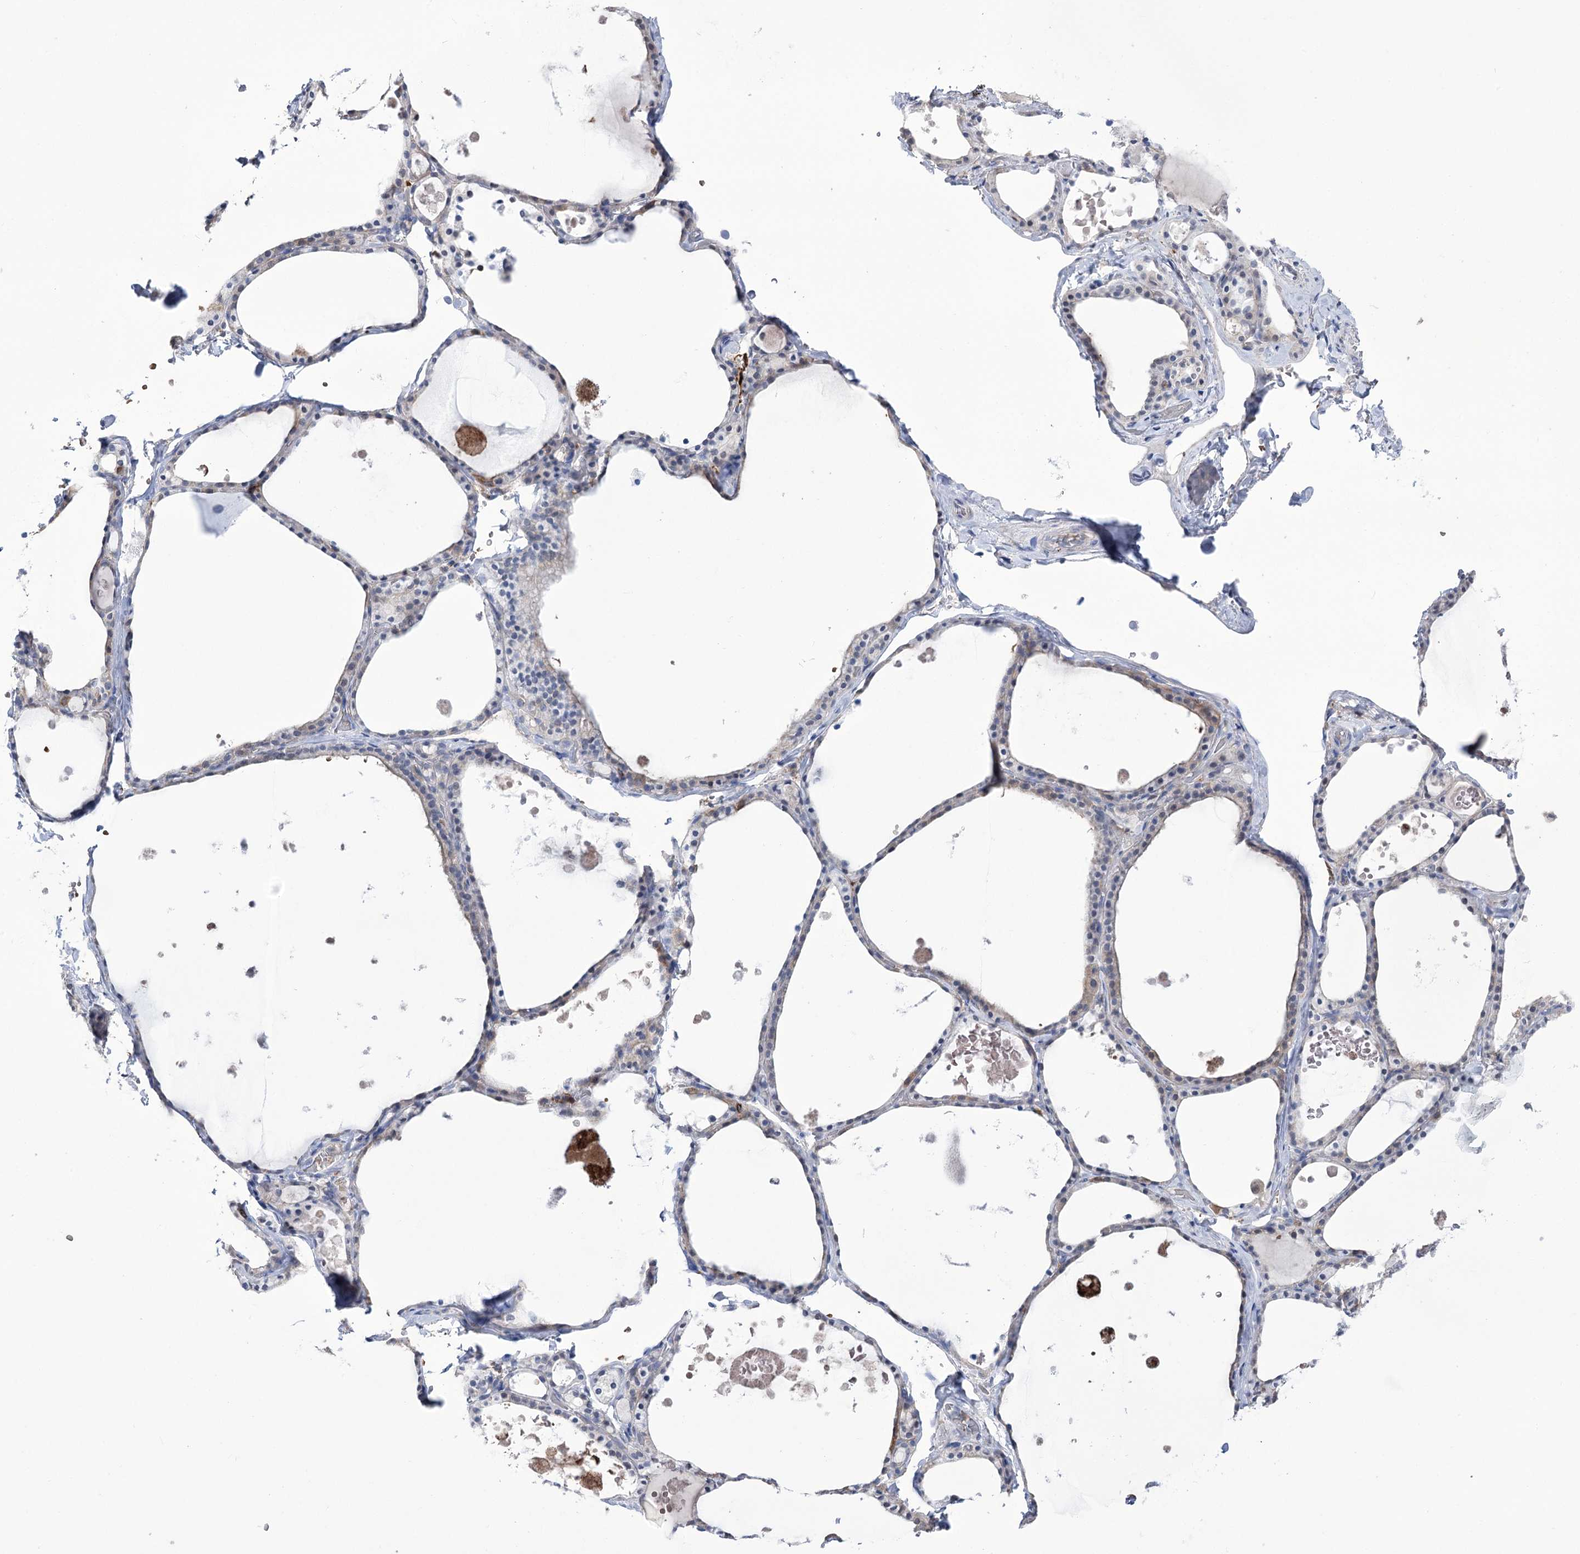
{"staining": {"intensity": "weak", "quantity": "<25%", "location": "cytoplasmic/membranous"}, "tissue": "thyroid gland", "cell_type": "Glandular cells", "image_type": "normal", "snomed": [{"axis": "morphology", "description": "Normal tissue, NOS"}, {"axis": "topography", "description": "Thyroid gland"}], "caption": "DAB immunohistochemical staining of benign thyroid gland shows no significant expression in glandular cells.", "gene": "ZNF622", "patient": {"sex": "male", "age": 56}}